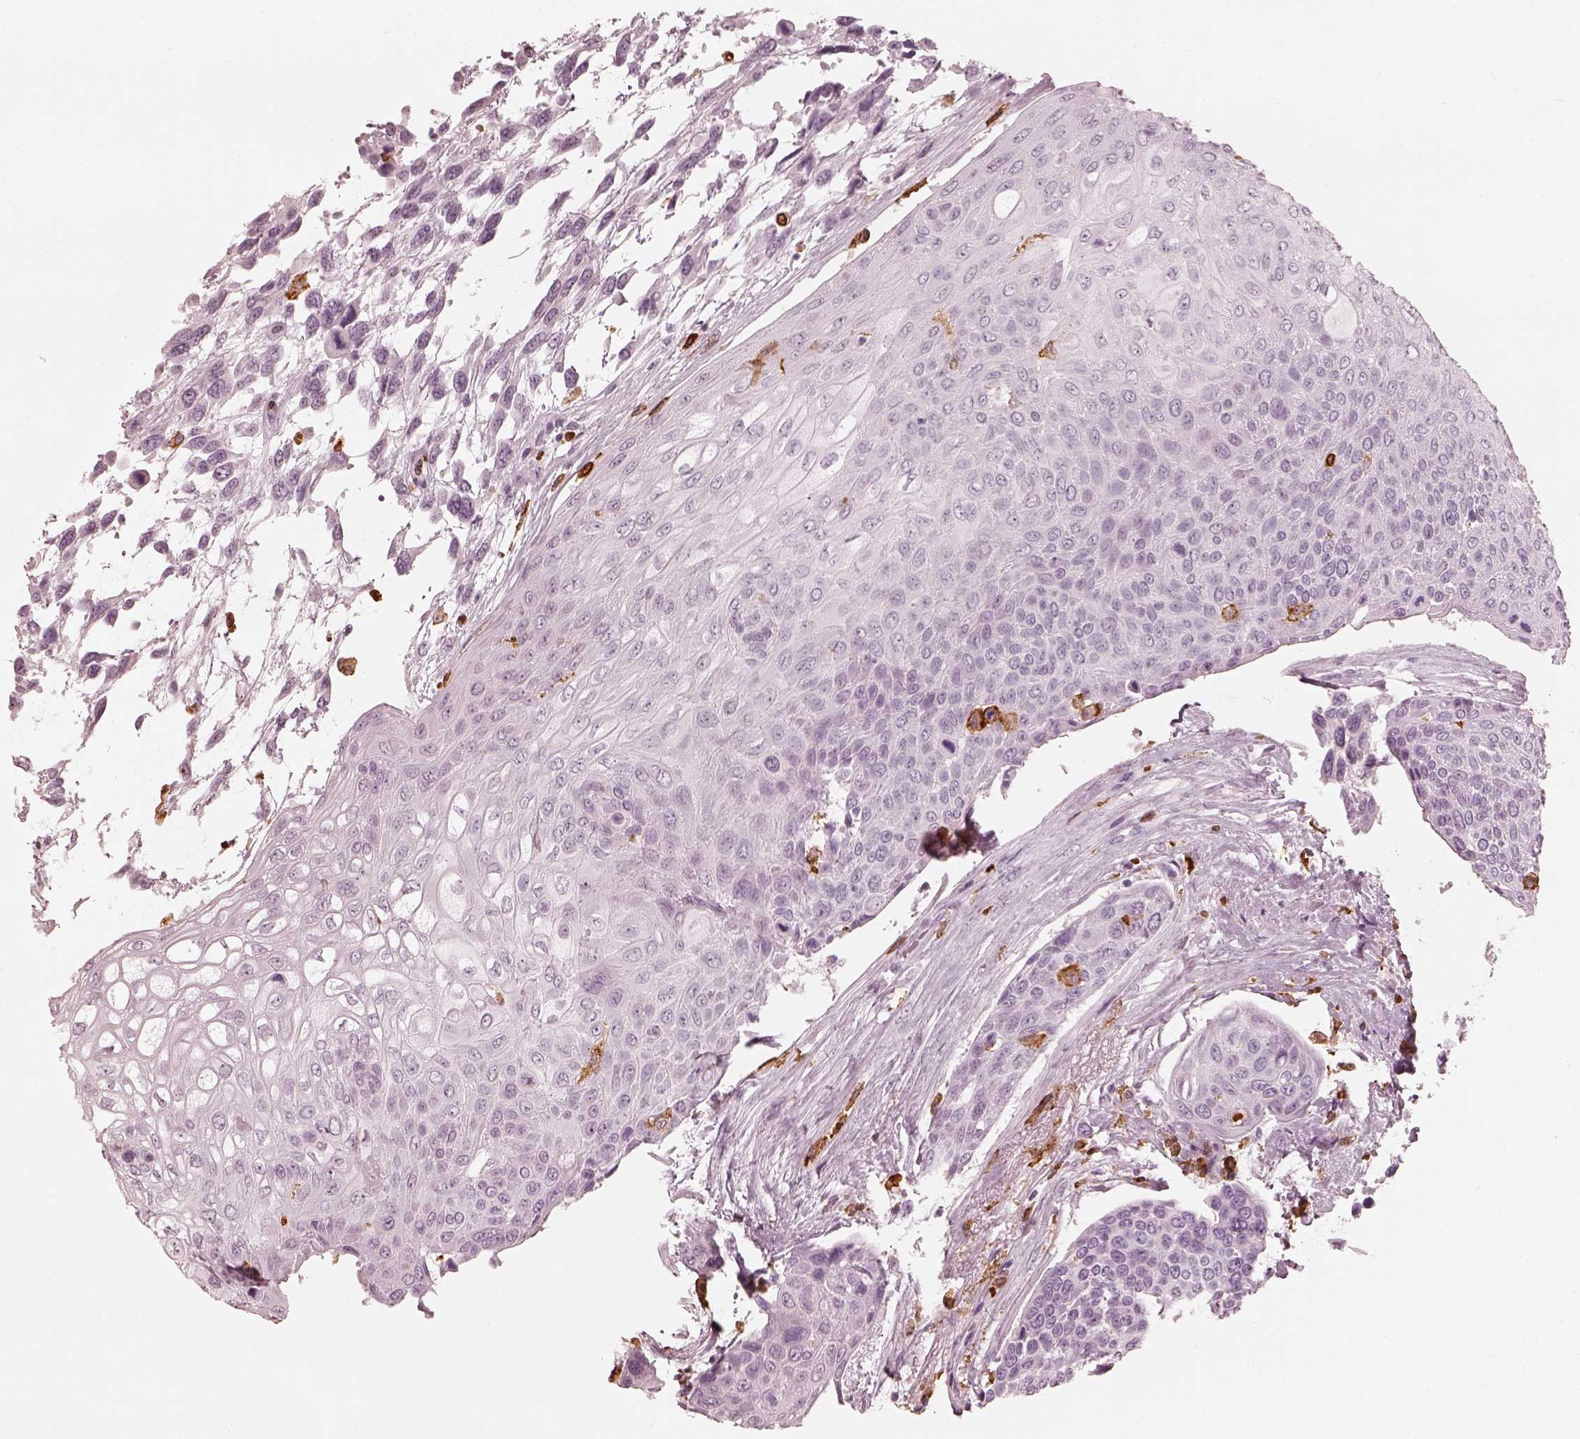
{"staining": {"intensity": "negative", "quantity": "none", "location": "none"}, "tissue": "urothelial cancer", "cell_type": "Tumor cells", "image_type": "cancer", "snomed": [{"axis": "morphology", "description": "Urothelial carcinoma, High grade"}, {"axis": "topography", "description": "Urinary bladder"}], "caption": "Tumor cells show no significant positivity in high-grade urothelial carcinoma.", "gene": "ALOX5", "patient": {"sex": "female", "age": 70}}